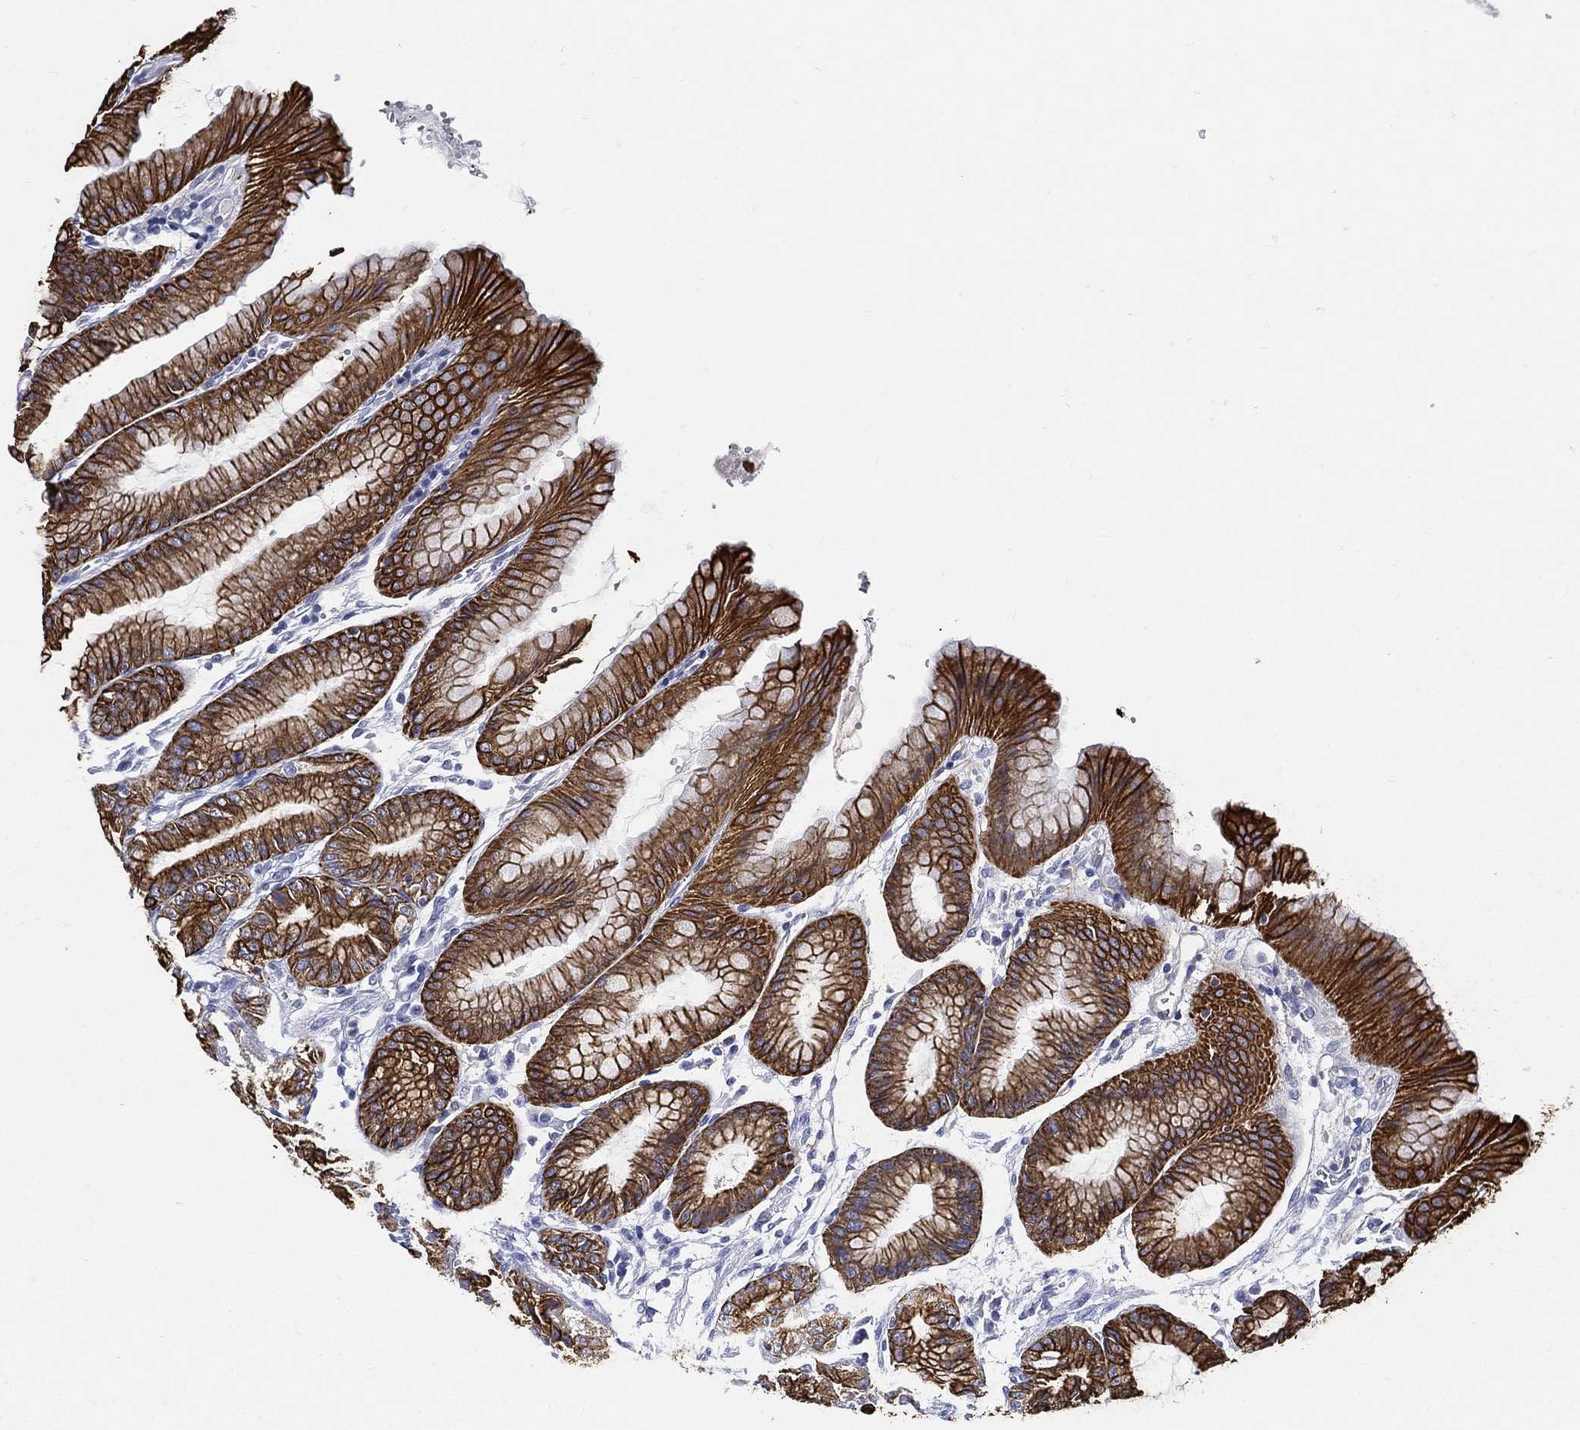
{"staining": {"intensity": "strong", "quantity": "25%-75%", "location": "cytoplasmic/membranous"}, "tissue": "stomach", "cell_type": "Glandular cells", "image_type": "normal", "snomed": [{"axis": "morphology", "description": "Normal tissue, NOS"}, {"axis": "topography", "description": "Stomach, lower"}], "caption": "Immunohistochemical staining of unremarkable stomach demonstrates strong cytoplasmic/membranous protein positivity in about 25%-75% of glandular cells.", "gene": "NEDD9", "patient": {"sex": "male", "age": 71}}